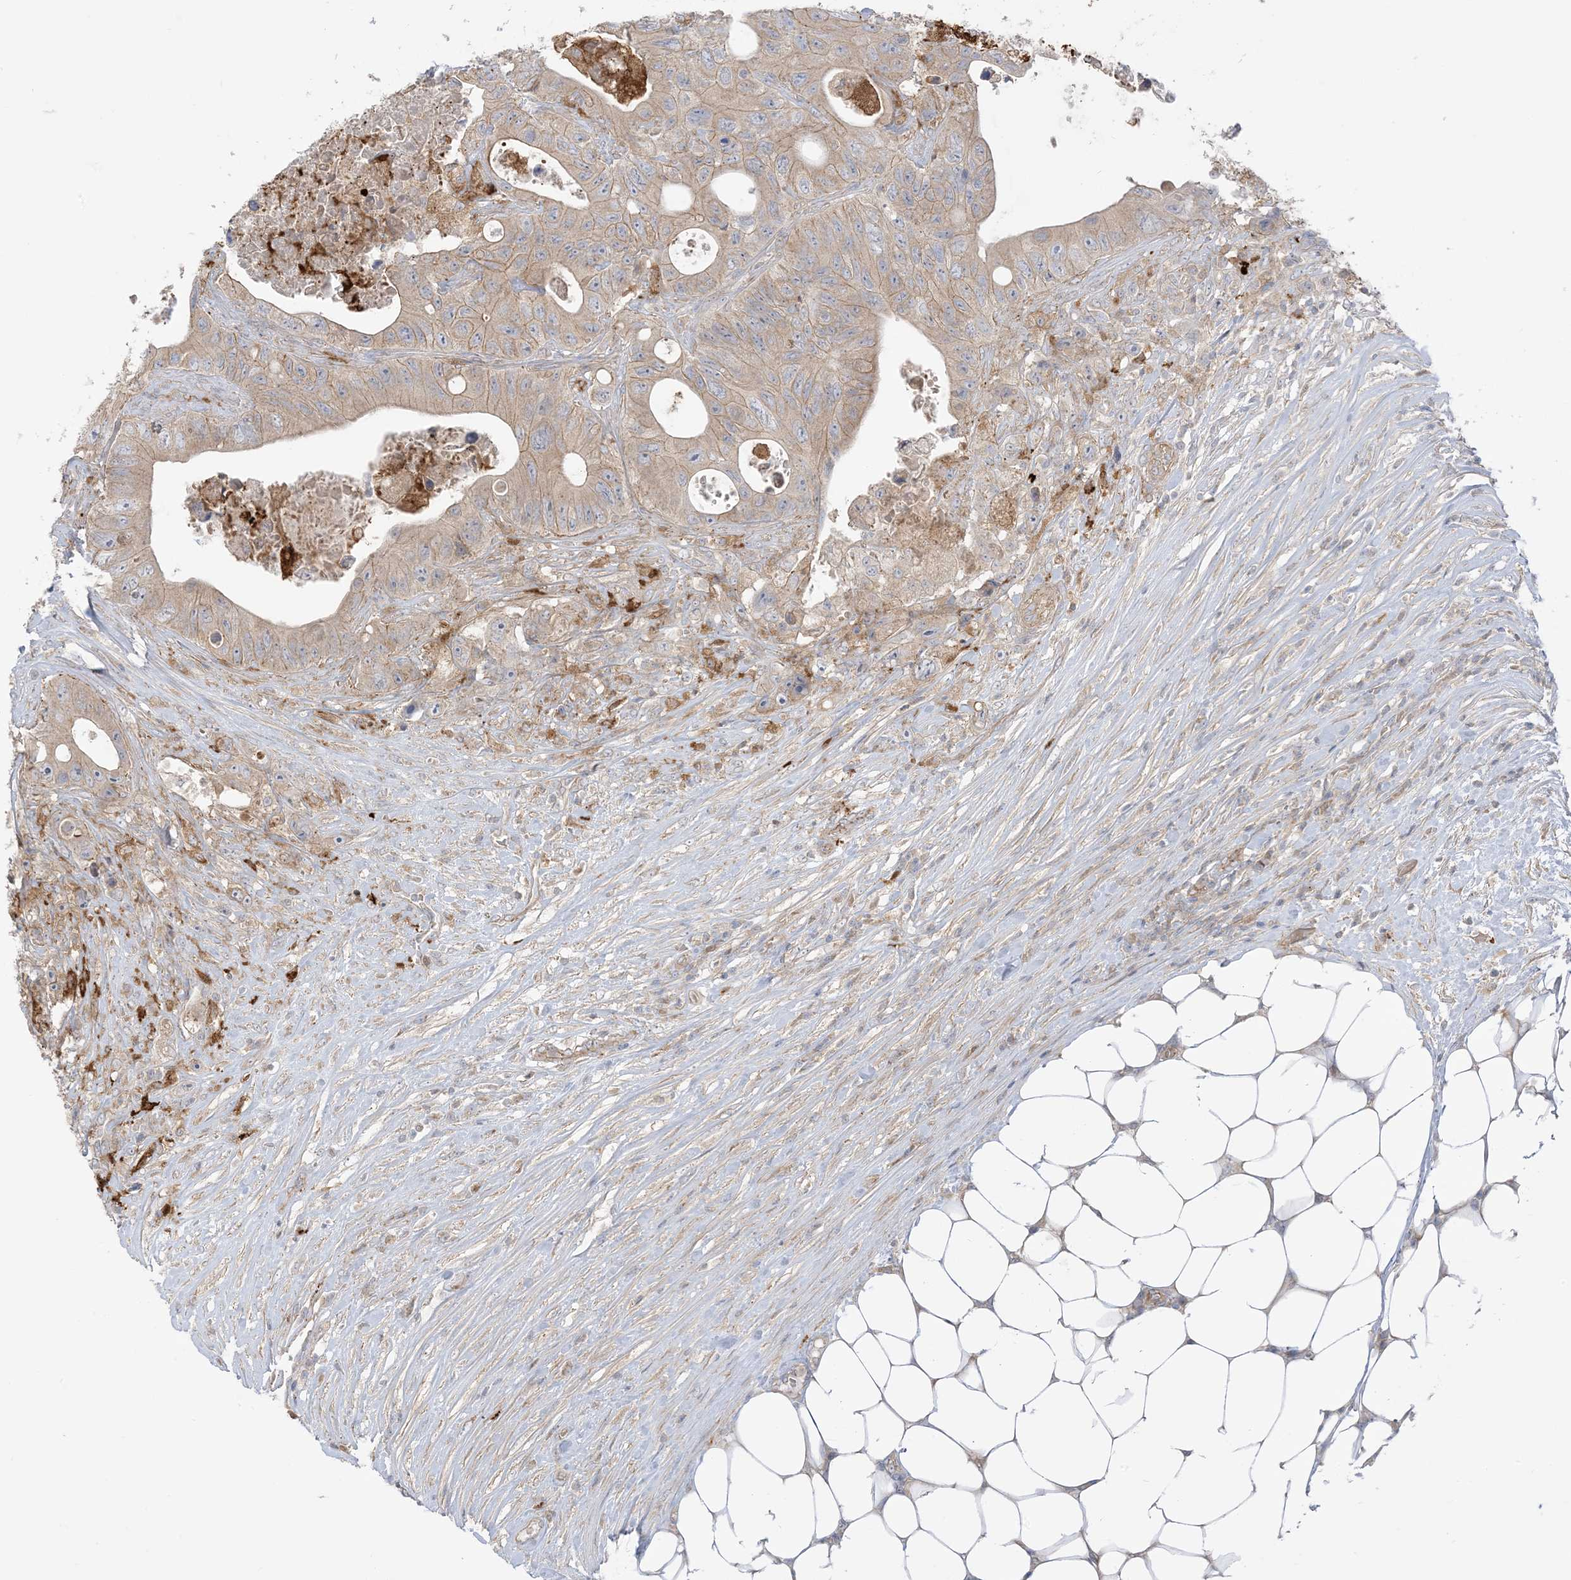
{"staining": {"intensity": "weak", "quantity": ">75%", "location": "cytoplasmic/membranous"}, "tissue": "colorectal cancer", "cell_type": "Tumor cells", "image_type": "cancer", "snomed": [{"axis": "morphology", "description": "Adenocarcinoma, NOS"}, {"axis": "topography", "description": "Colon"}], "caption": "Immunohistochemical staining of adenocarcinoma (colorectal) shows weak cytoplasmic/membranous protein staining in approximately >75% of tumor cells.", "gene": "ICMT", "patient": {"sex": "female", "age": 46}}